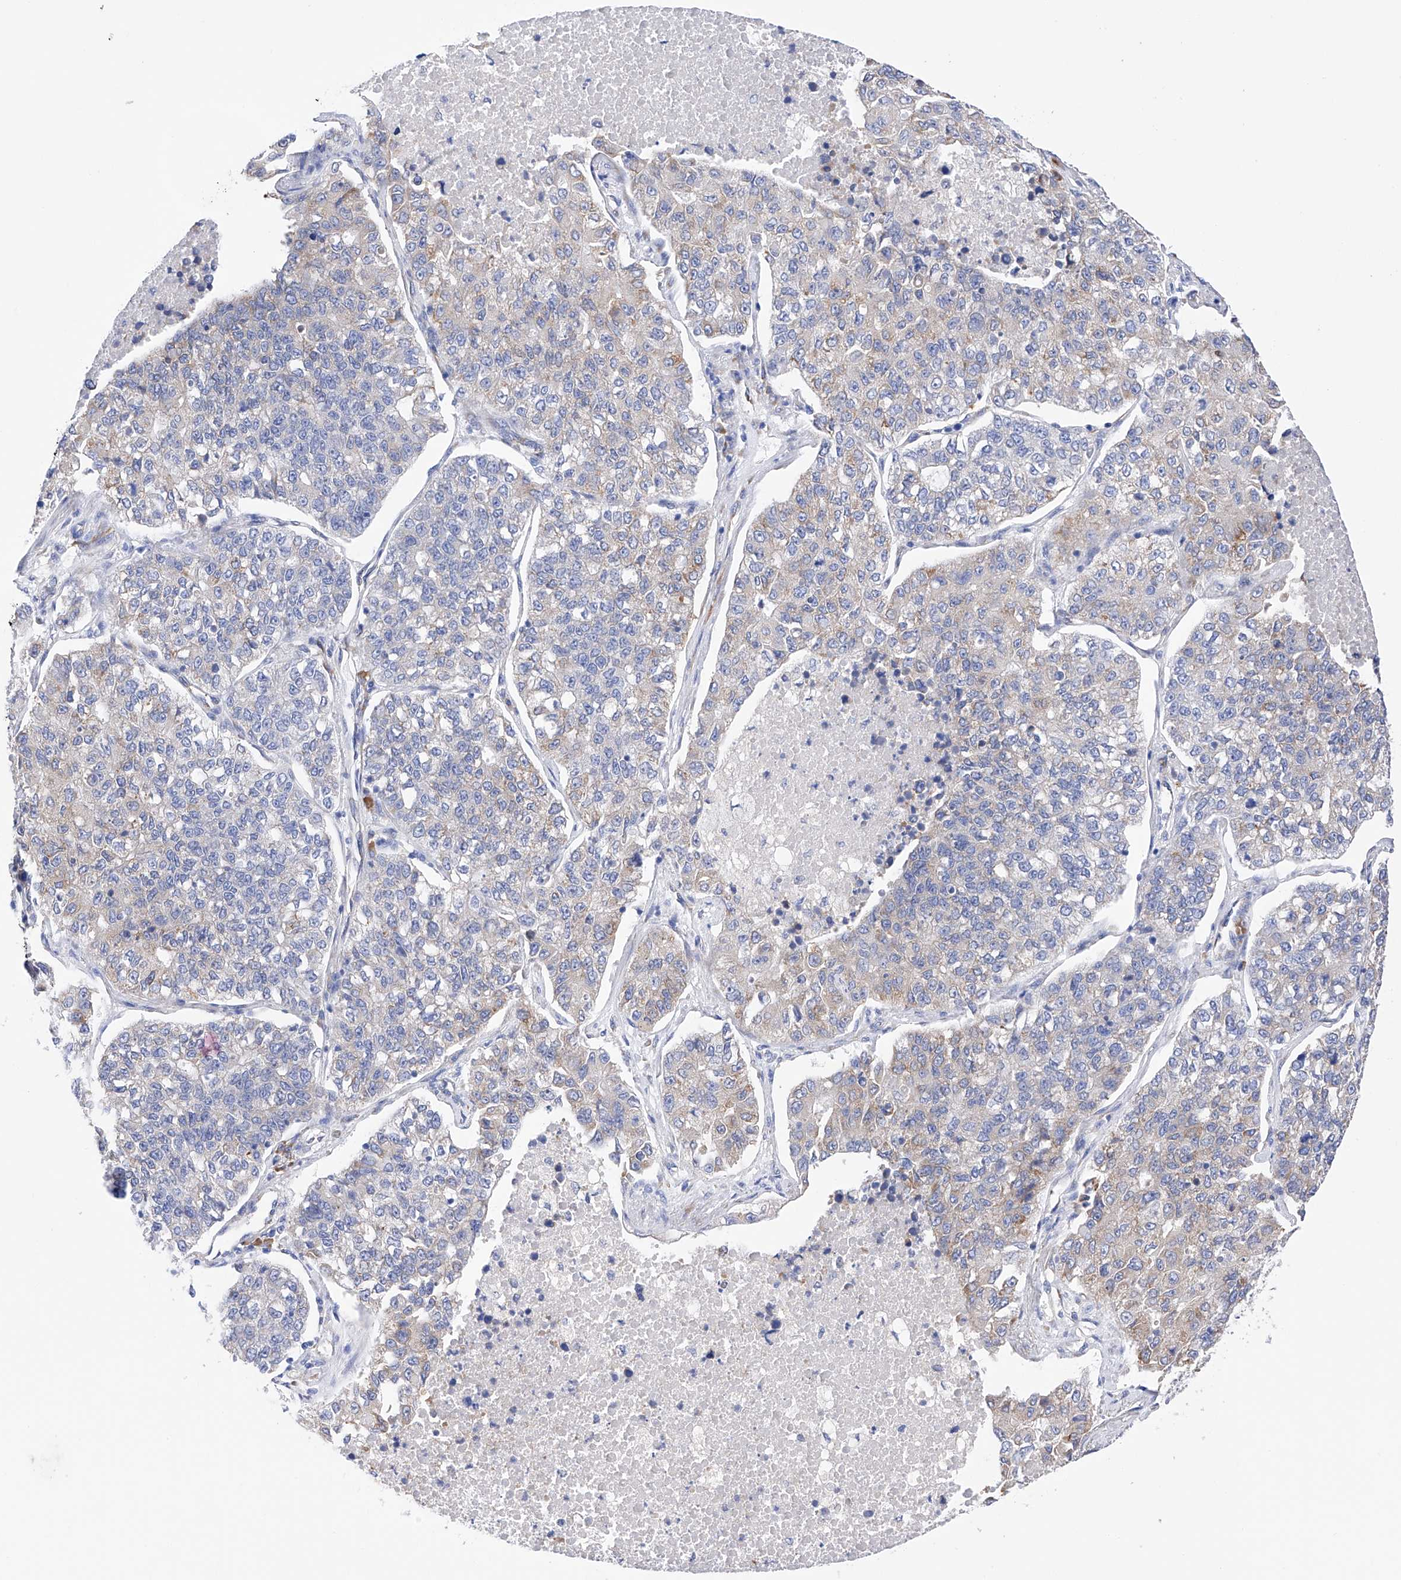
{"staining": {"intensity": "negative", "quantity": "none", "location": "none"}, "tissue": "lung cancer", "cell_type": "Tumor cells", "image_type": "cancer", "snomed": [{"axis": "morphology", "description": "Adenocarcinoma, NOS"}, {"axis": "topography", "description": "Lung"}], "caption": "Tumor cells show no significant protein staining in adenocarcinoma (lung).", "gene": "PDIA5", "patient": {"sex": "male", "age": 49}}